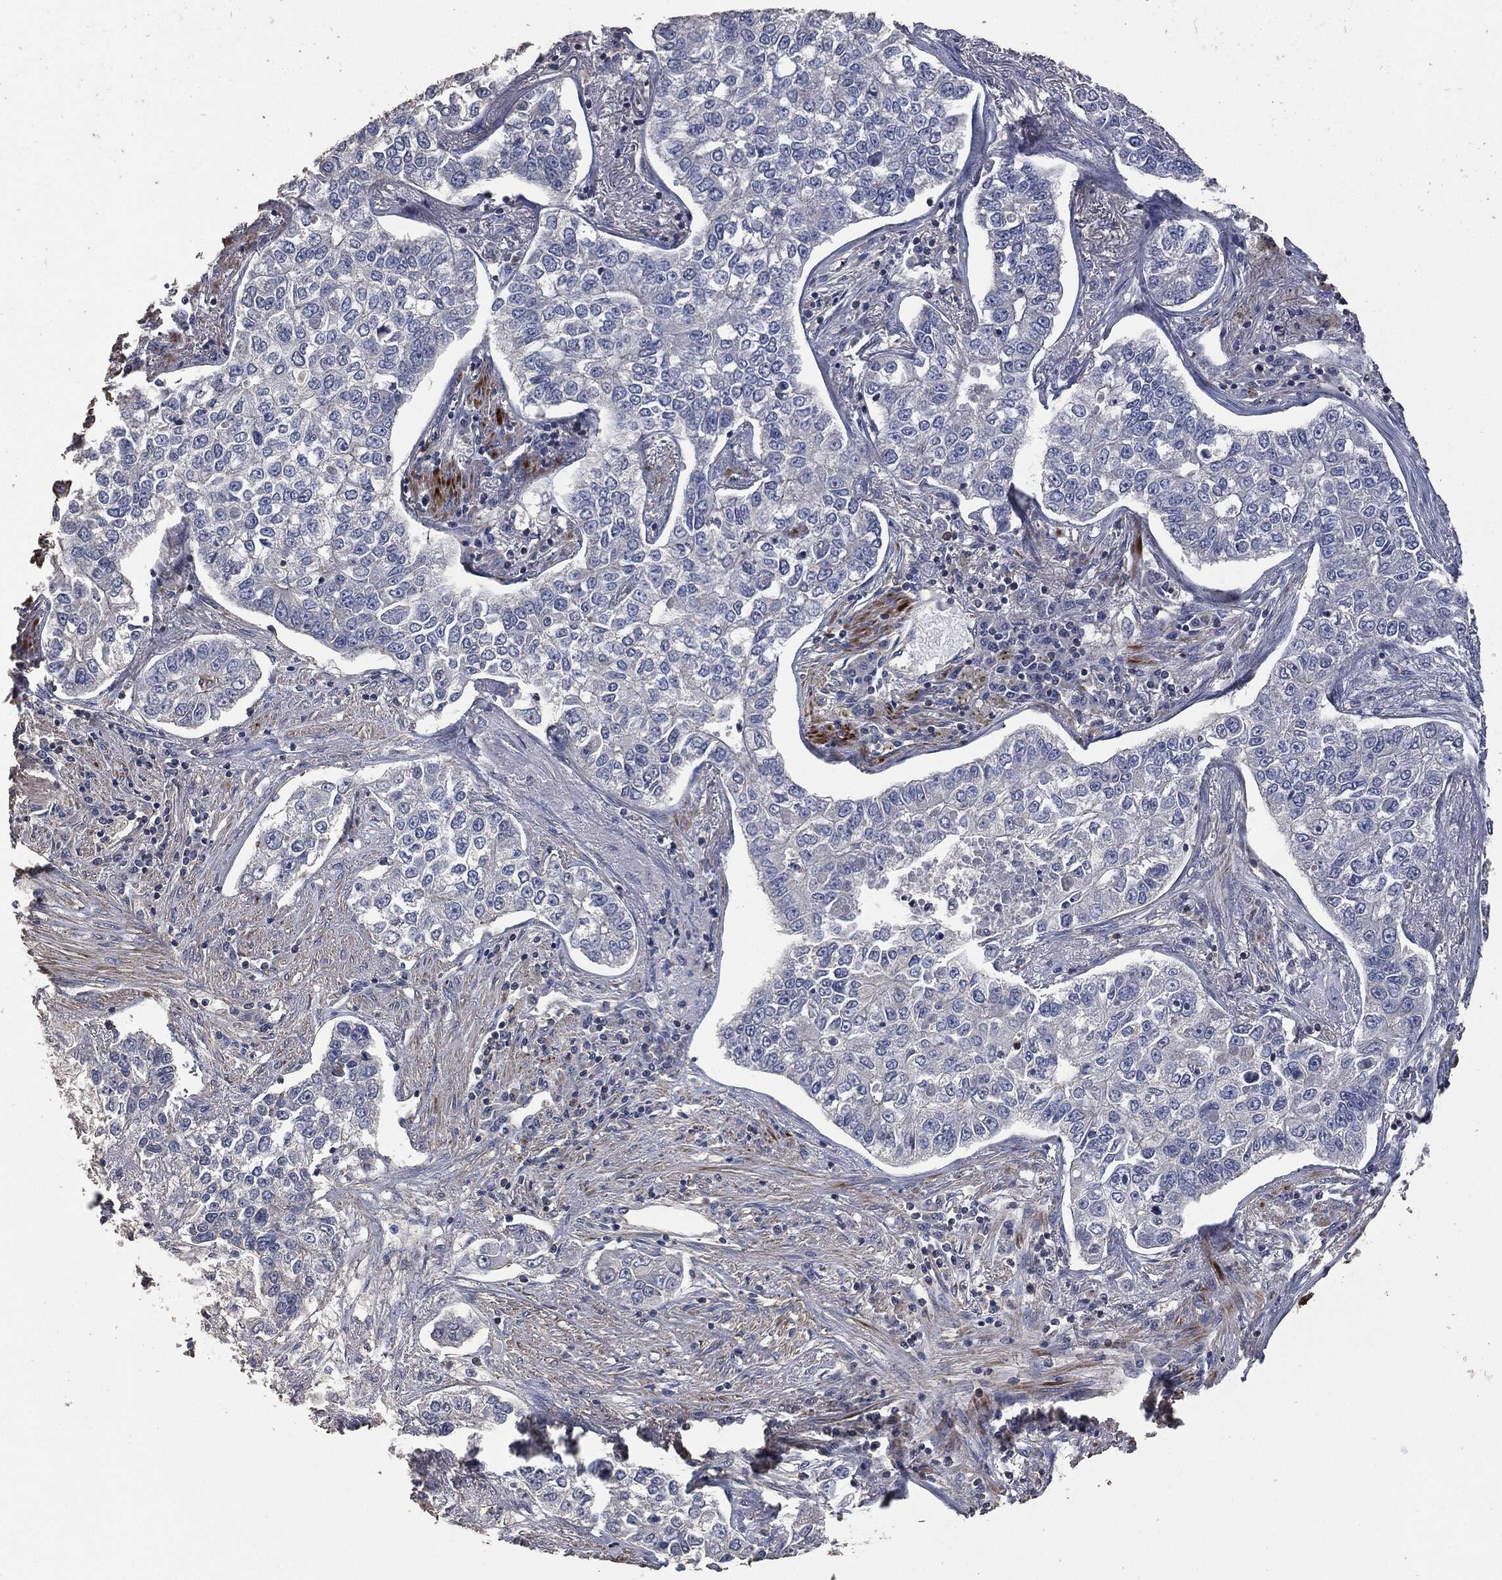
{"staining": {"intensity": "negative", "quantity": "none", "location": "none"}, "tissue": "lung cancer", "cell_type": "Tumor cells", "image_type": "cancer", "snomed": [{"axis": "morphology", "description": "Adenocarcinoma, NOS"}, {"axis": "topography", "description": "Lung"}], "caption": "Lung cancer (adenocarcinoma) stained for a protein using IHC exhibits no staining tumor cells.", "gene": "MSLN", "patient": {"sex": "male", "age": 49}}